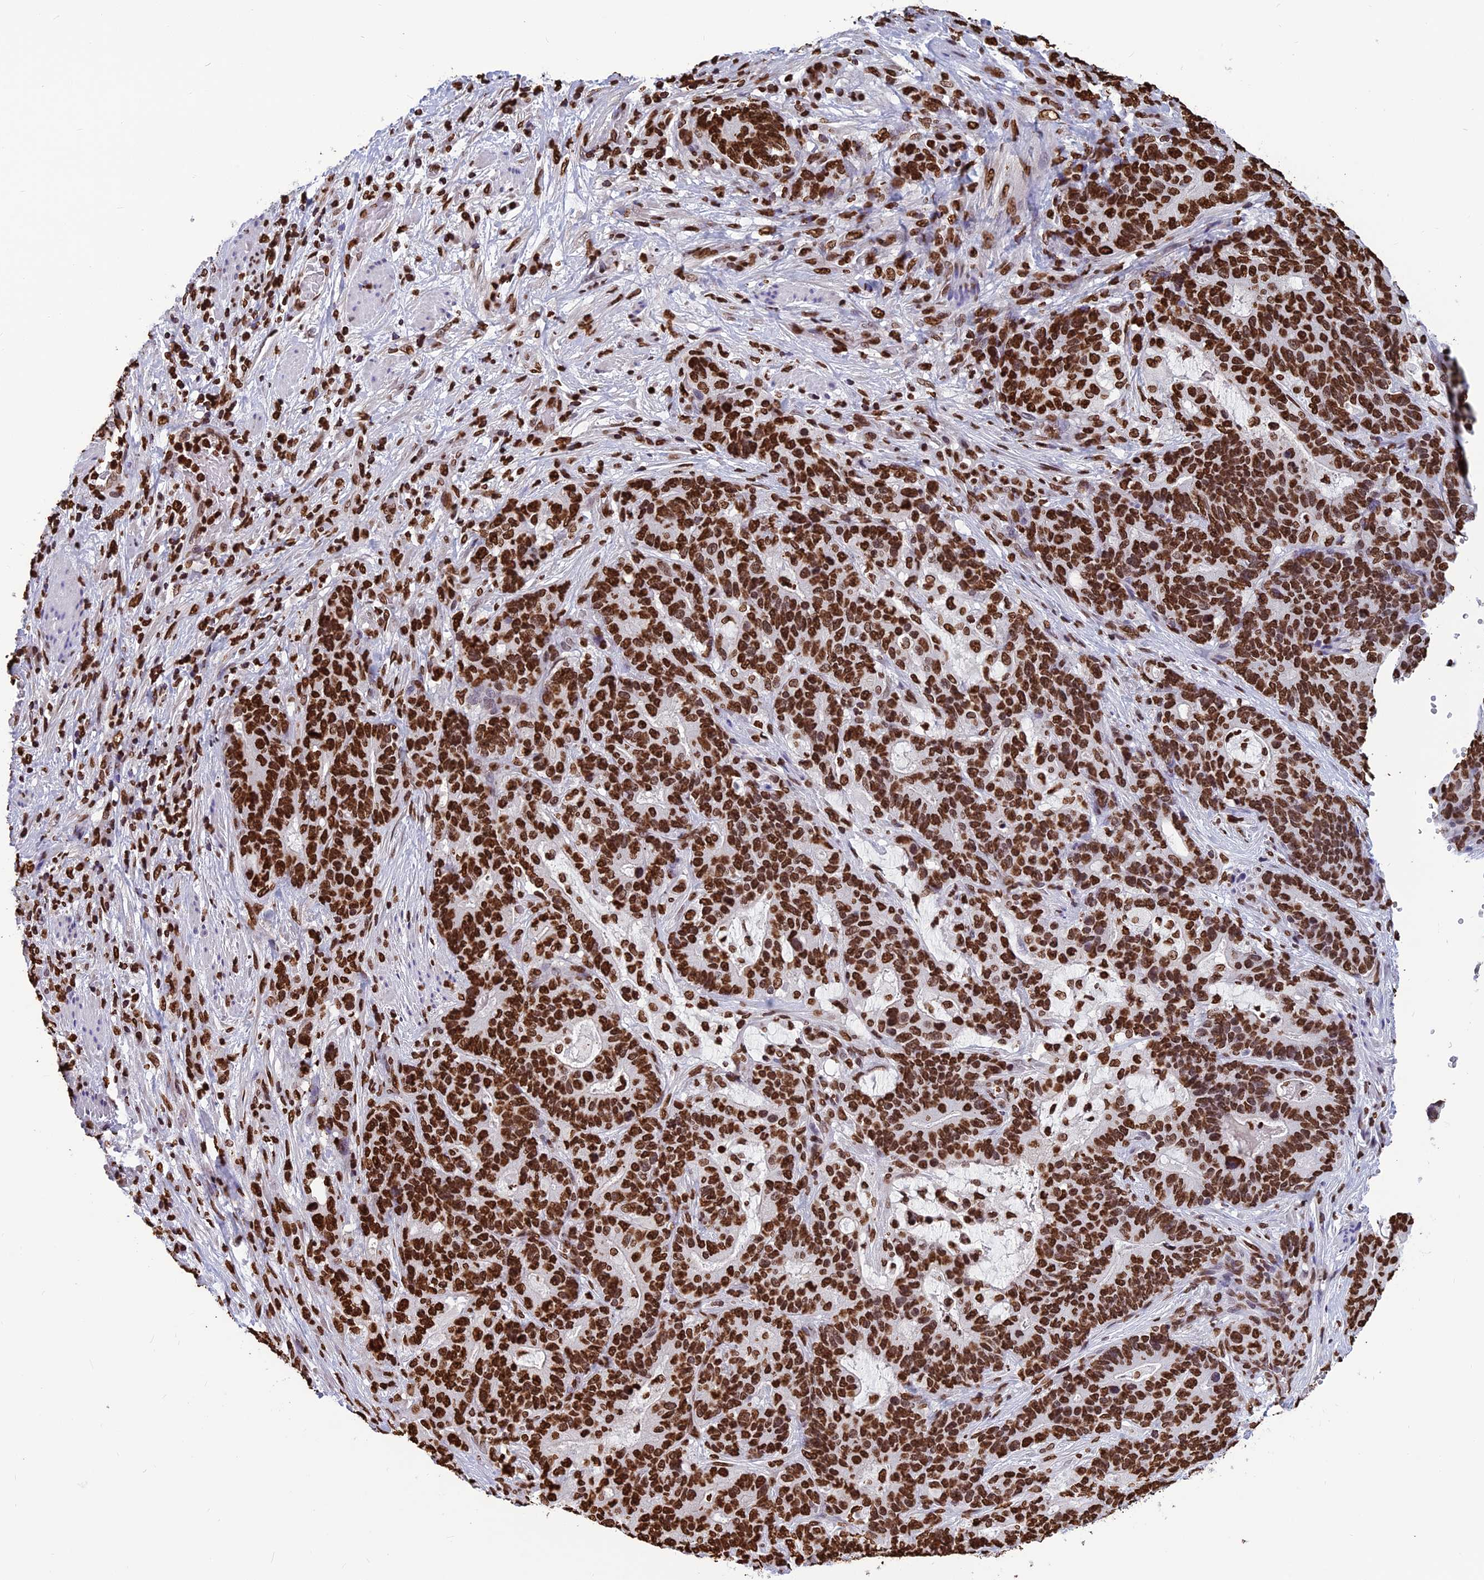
{"staining": {"intensity": "strong", "quantity": ">75%", "location": "nuclear"}, "tissue": "stomach cancer", "cell_type": "Tumor cells", "image_type": "cancer", "snomed": [{"axis": "morphology", "description": "Normal tissue, NOS"}, {"axis": "morphology", "description": "Adenocarcinoma, NOS"}, {"axis": "topography", "description": "Stomach"}], "caption": "Protein staining shows strong nuclear expression in approximately >75% of tumor cells in stomach cancer.", "gene": "AKAP17A", "patient": {"sex": "female", "age": 64}}